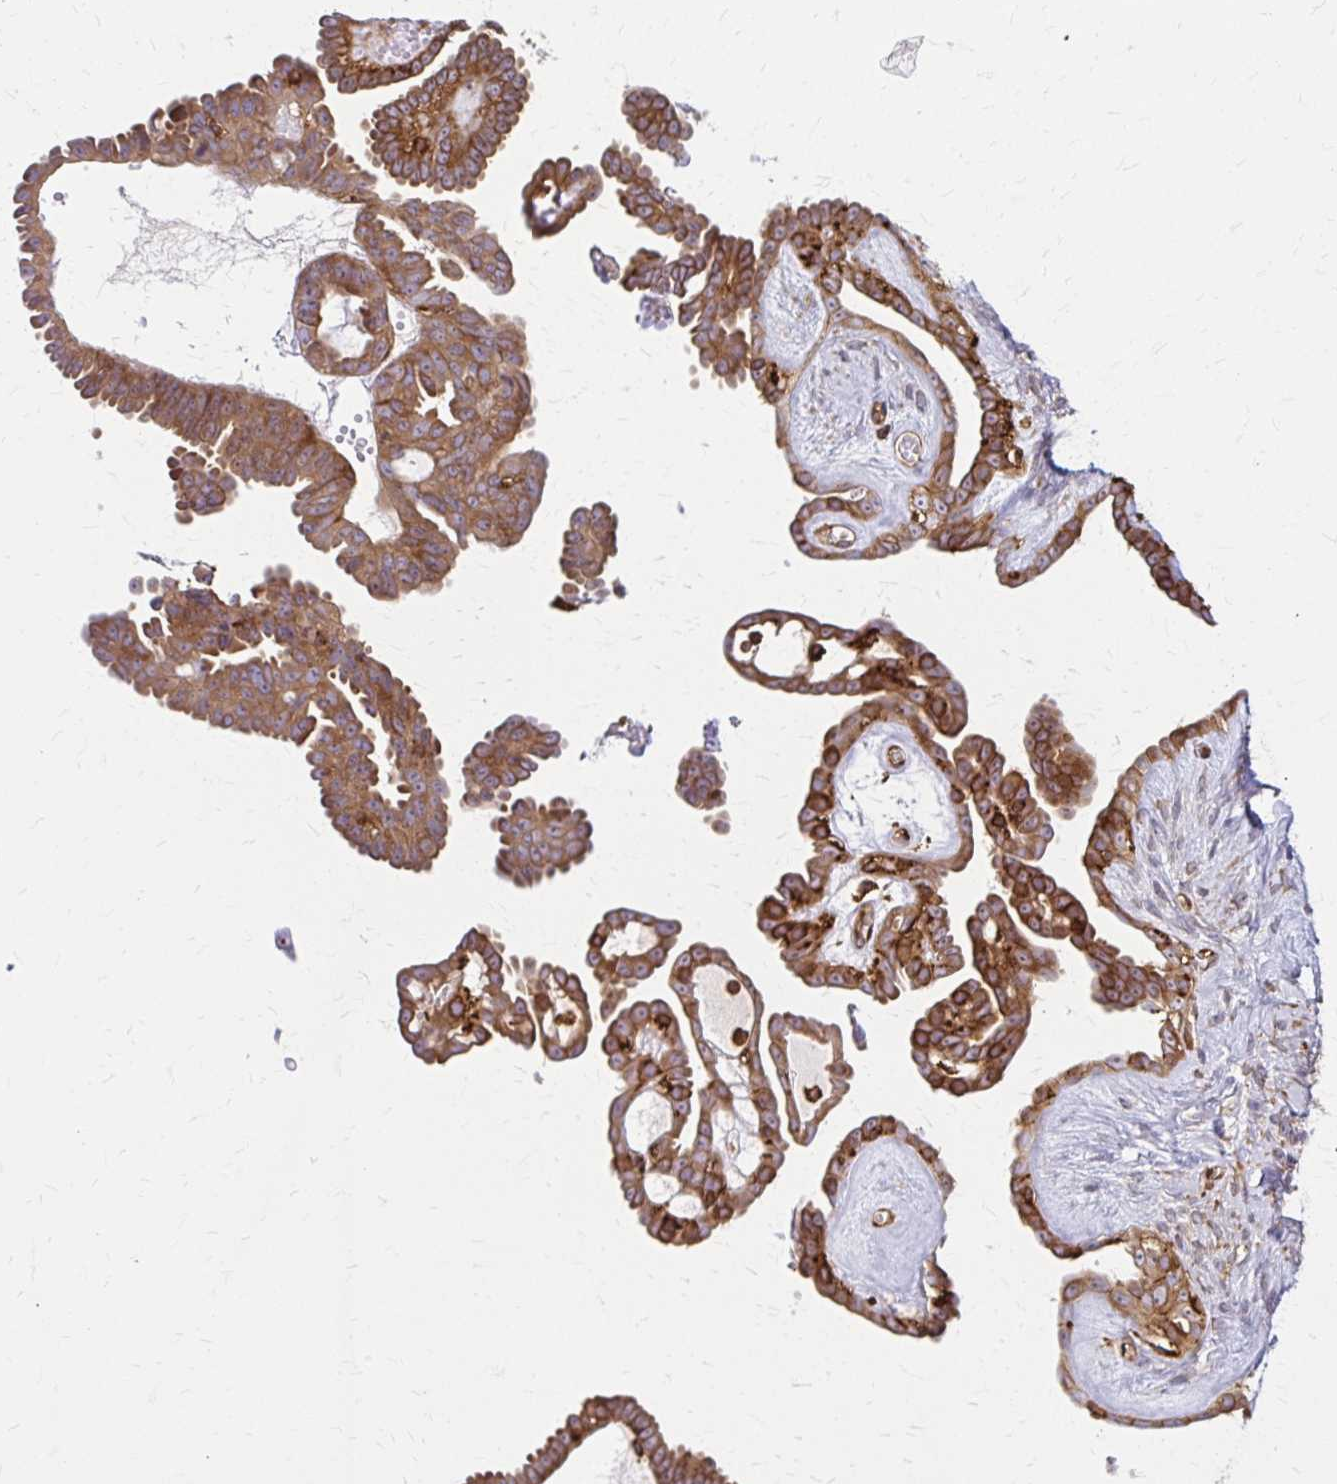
{"staining": {"intensity": "strong", "quantity": ">75%", "location": "cytoplasmic/membranous"}, "tissue": "ovarian cancer", "cell_type": "Tumor cells", "image_type": "cancer", "snomed": [{"axis": "morphology", "description": "Cystadenocarcinoma, serous, NOS"}, {"axis": "topography", "description": "Ovary"}], "caption": "DAB (3,3'-diaminobenzidine) immunohistochemical staining of ovarian cancer exhibits strong cytoplasmic/membranous protein positivity in about >75% of tumor cells.", "gene": "WASF2", "patient": {"sex": "female", "age": 71}}